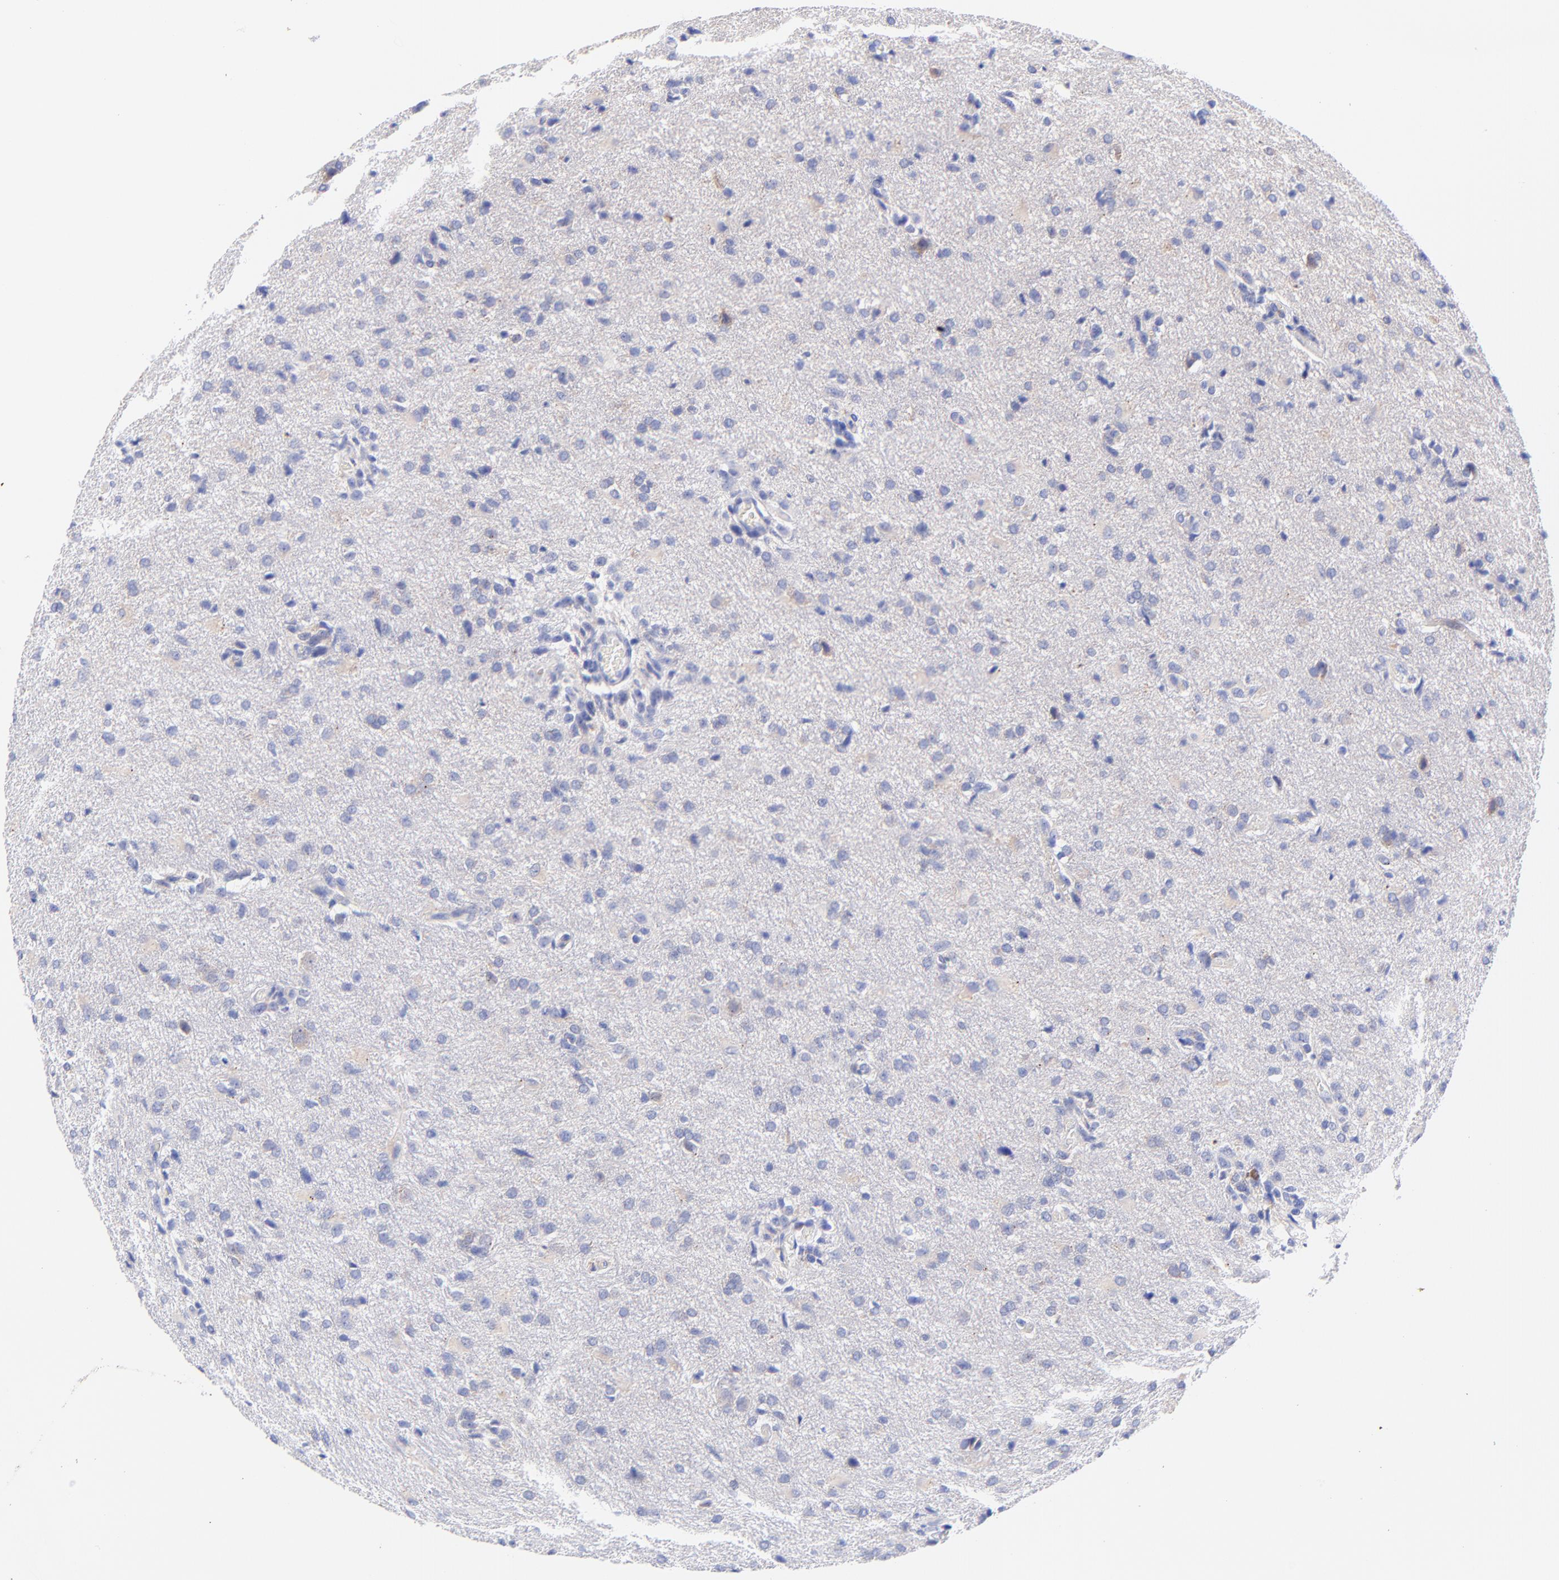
{"staining": {"intensity": "weak", "quantity": "<25%", "location": "cytoplasmic/membranous"}, "tissue": "glioma", "cell_type": "Tumor cells", "image_type": "cancer", "snomed": [{"axis": "morphology", "description": "Glioma, malignant, High grade"}, {"axis": "topography", "description": "Brain"}], "caption": "DAB immunohistochemical staining of human glioma exhibits no significant staining in tumor cells.", "gene": "GPHN", "patient": {"sex": "male", "age": 68}}